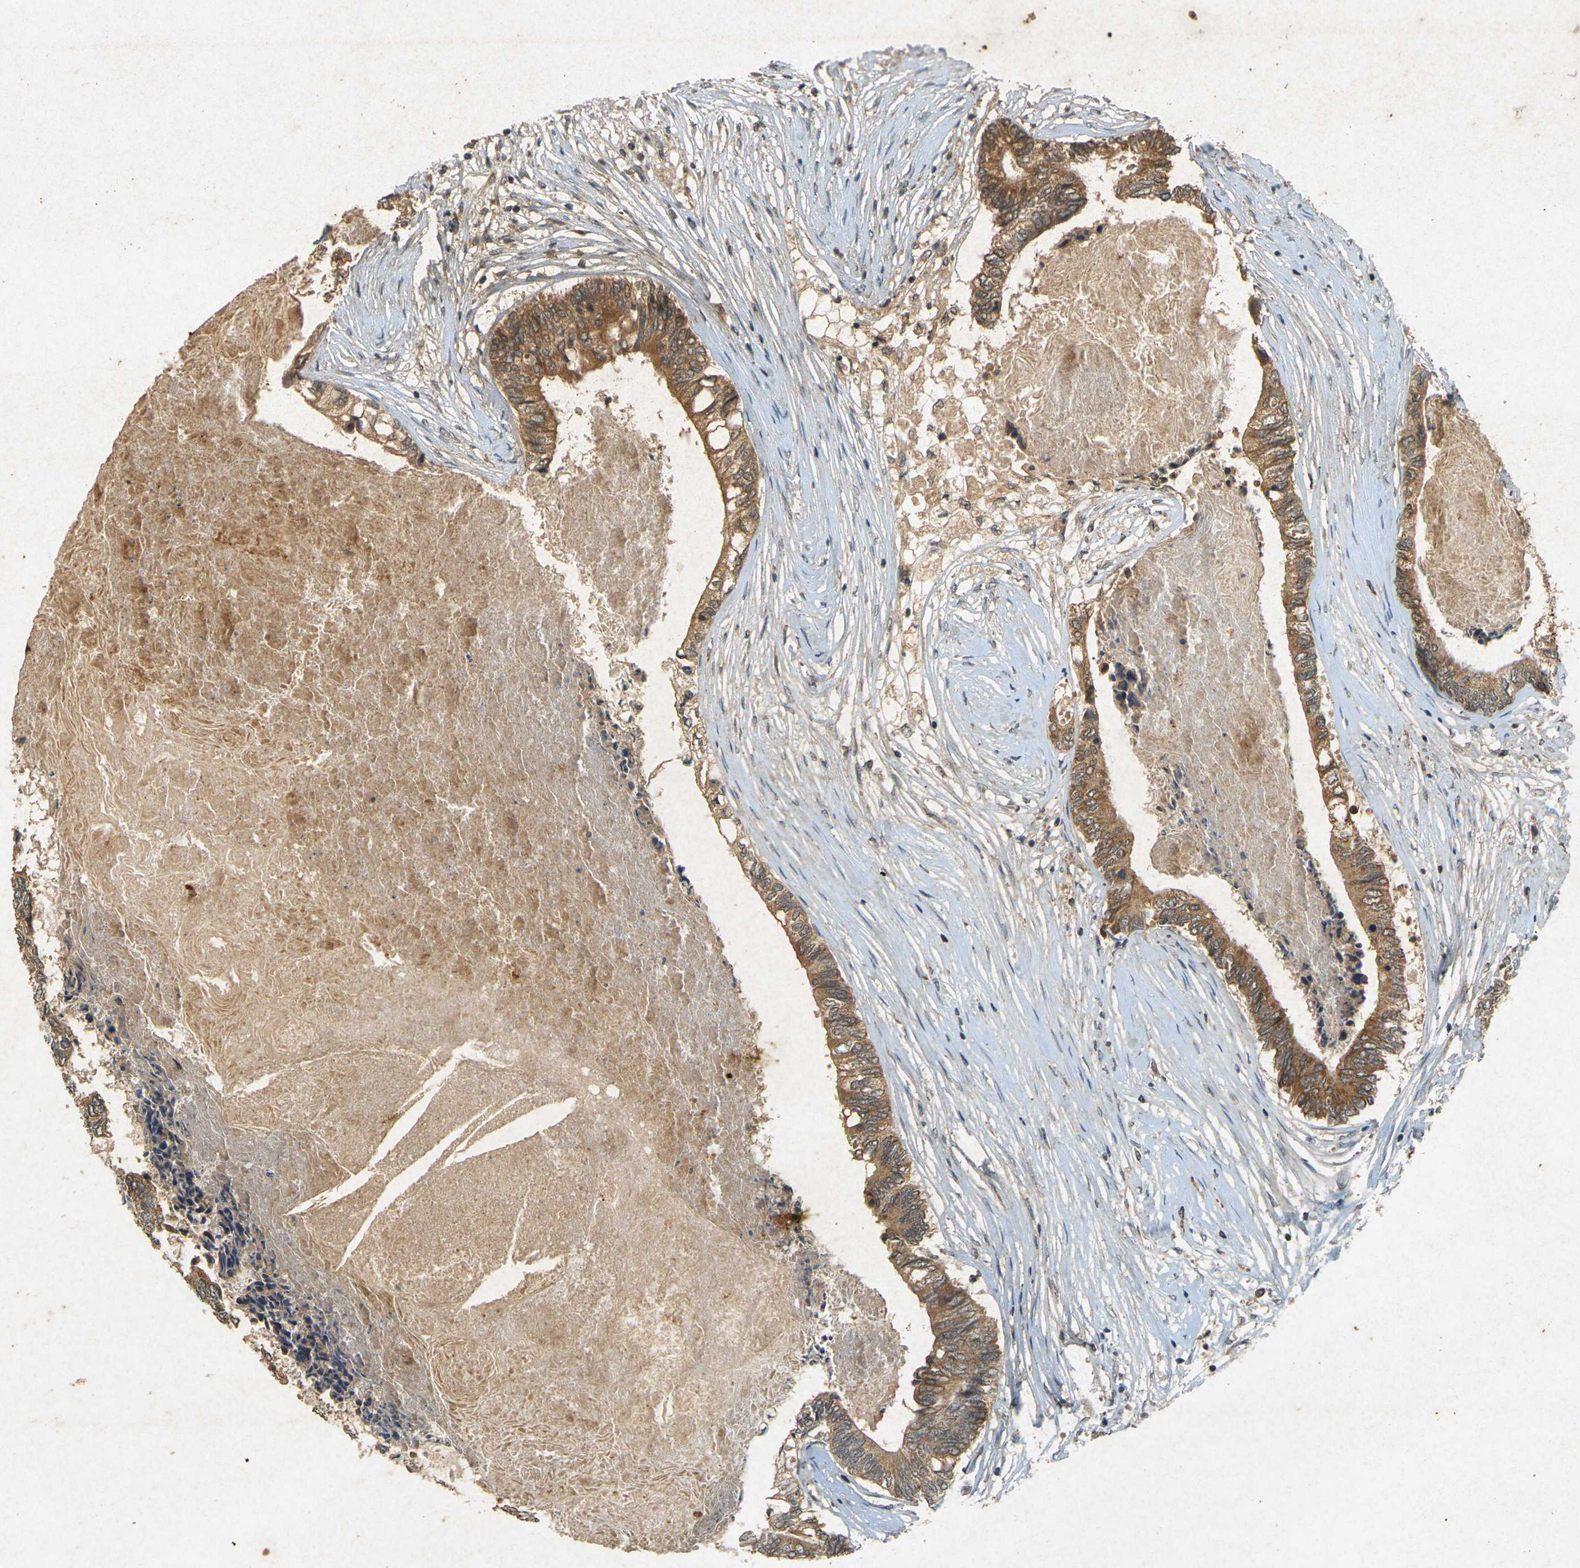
{"staining": {"intensity": "moderate", "quantity": ">75%", "location": "cytoplasmic/membranous"}, "tissue": "colorectal cancer", "cell_type": "Tumor cells", "image_type": "cancer", "snomed": [{"axis": "morphology", "description": "Adenocarcinoma, NOS"}, {"axis": "topography", "description": "Rectum"}], "caption": "DAB immunohistochemical staining of colorectal cancer (adenocarcinoma) exhibits moderate cytoplasmic/membranous protein positivity in approximately >75% of tumor cells. (brown staining indicates protein expression, while blue staining denotes nuclei).", "gene": "ERN1", "patient": {"sex": "male", "age": 63}}